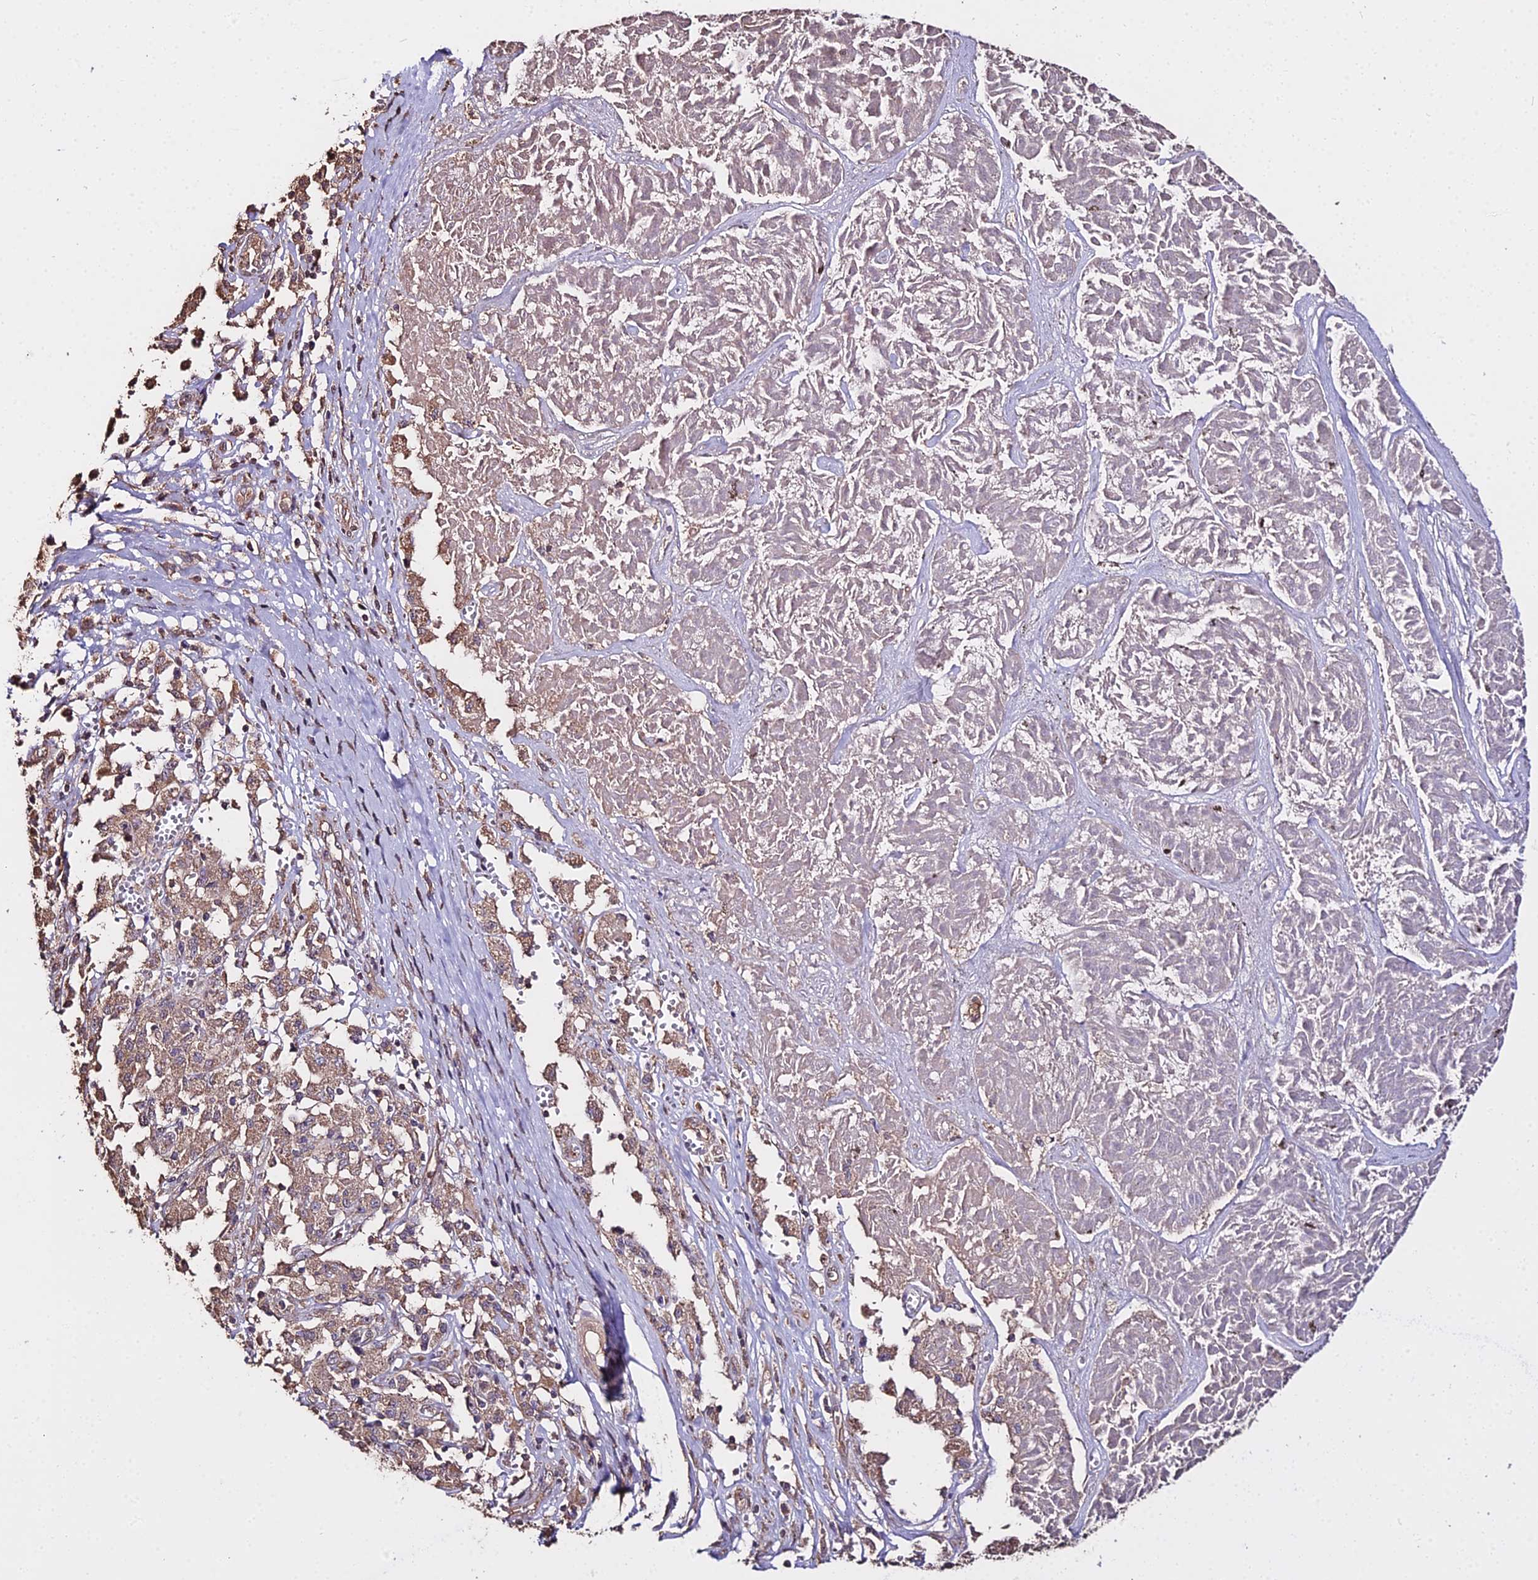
{"staining": {"intensity": "weak", "quantity": ">75%", "location": "cytoplasmic/membranous"}, "tissue": "melanoma", "cell_type": "Tumor cells", "image_type": "cancer", "snomed": [{"axis": "morphology", "description": "Malignant melanoma, NOS"}, {"axis": "topography", "description": "Skin"}], "caption": "Immunohistochemical staining of human melanoma displays weak cytoplasmic/membranous protein positivity in approximately >75% of tumor cells.", "gene": "METTL13", "patient": {"sex": "female", "age": 72}}